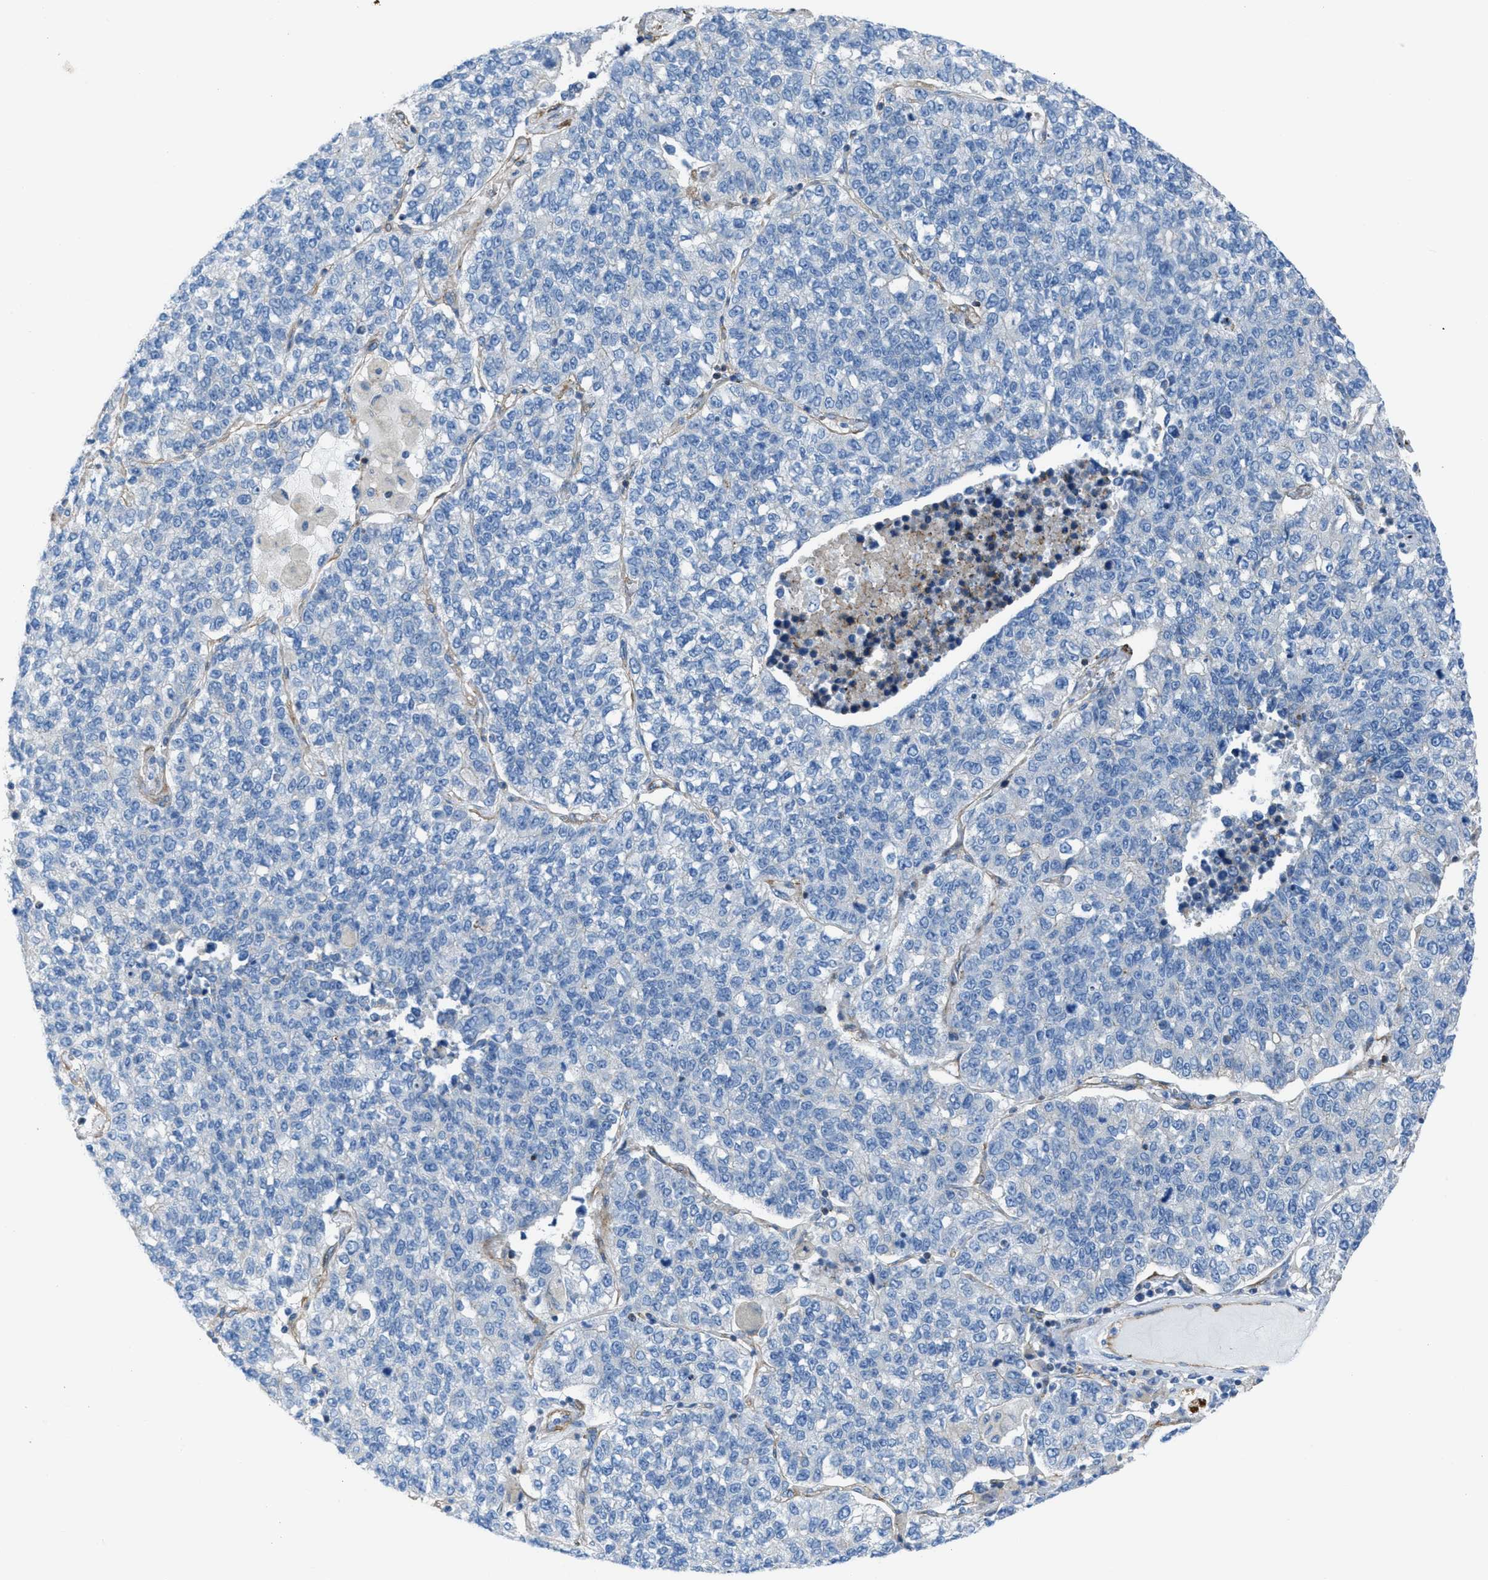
{"staining": {"intensity": "negative", "quantity": "none", "location": "none"}, "tissue": "lung cancer", "cell_type": "Tumor cells", "image_type": "cancer", "snomed": [{"axis": "morphology", "description": "Adenocarcinoma, NOS"}, {"axis": "topography", "description": "Lung"}], "caption": "Tumor cells are negative for brown protein staining in lung adenocarcinoma.", "gene": "KCNH7", "patient": {"sex": "male", "age": 49}}